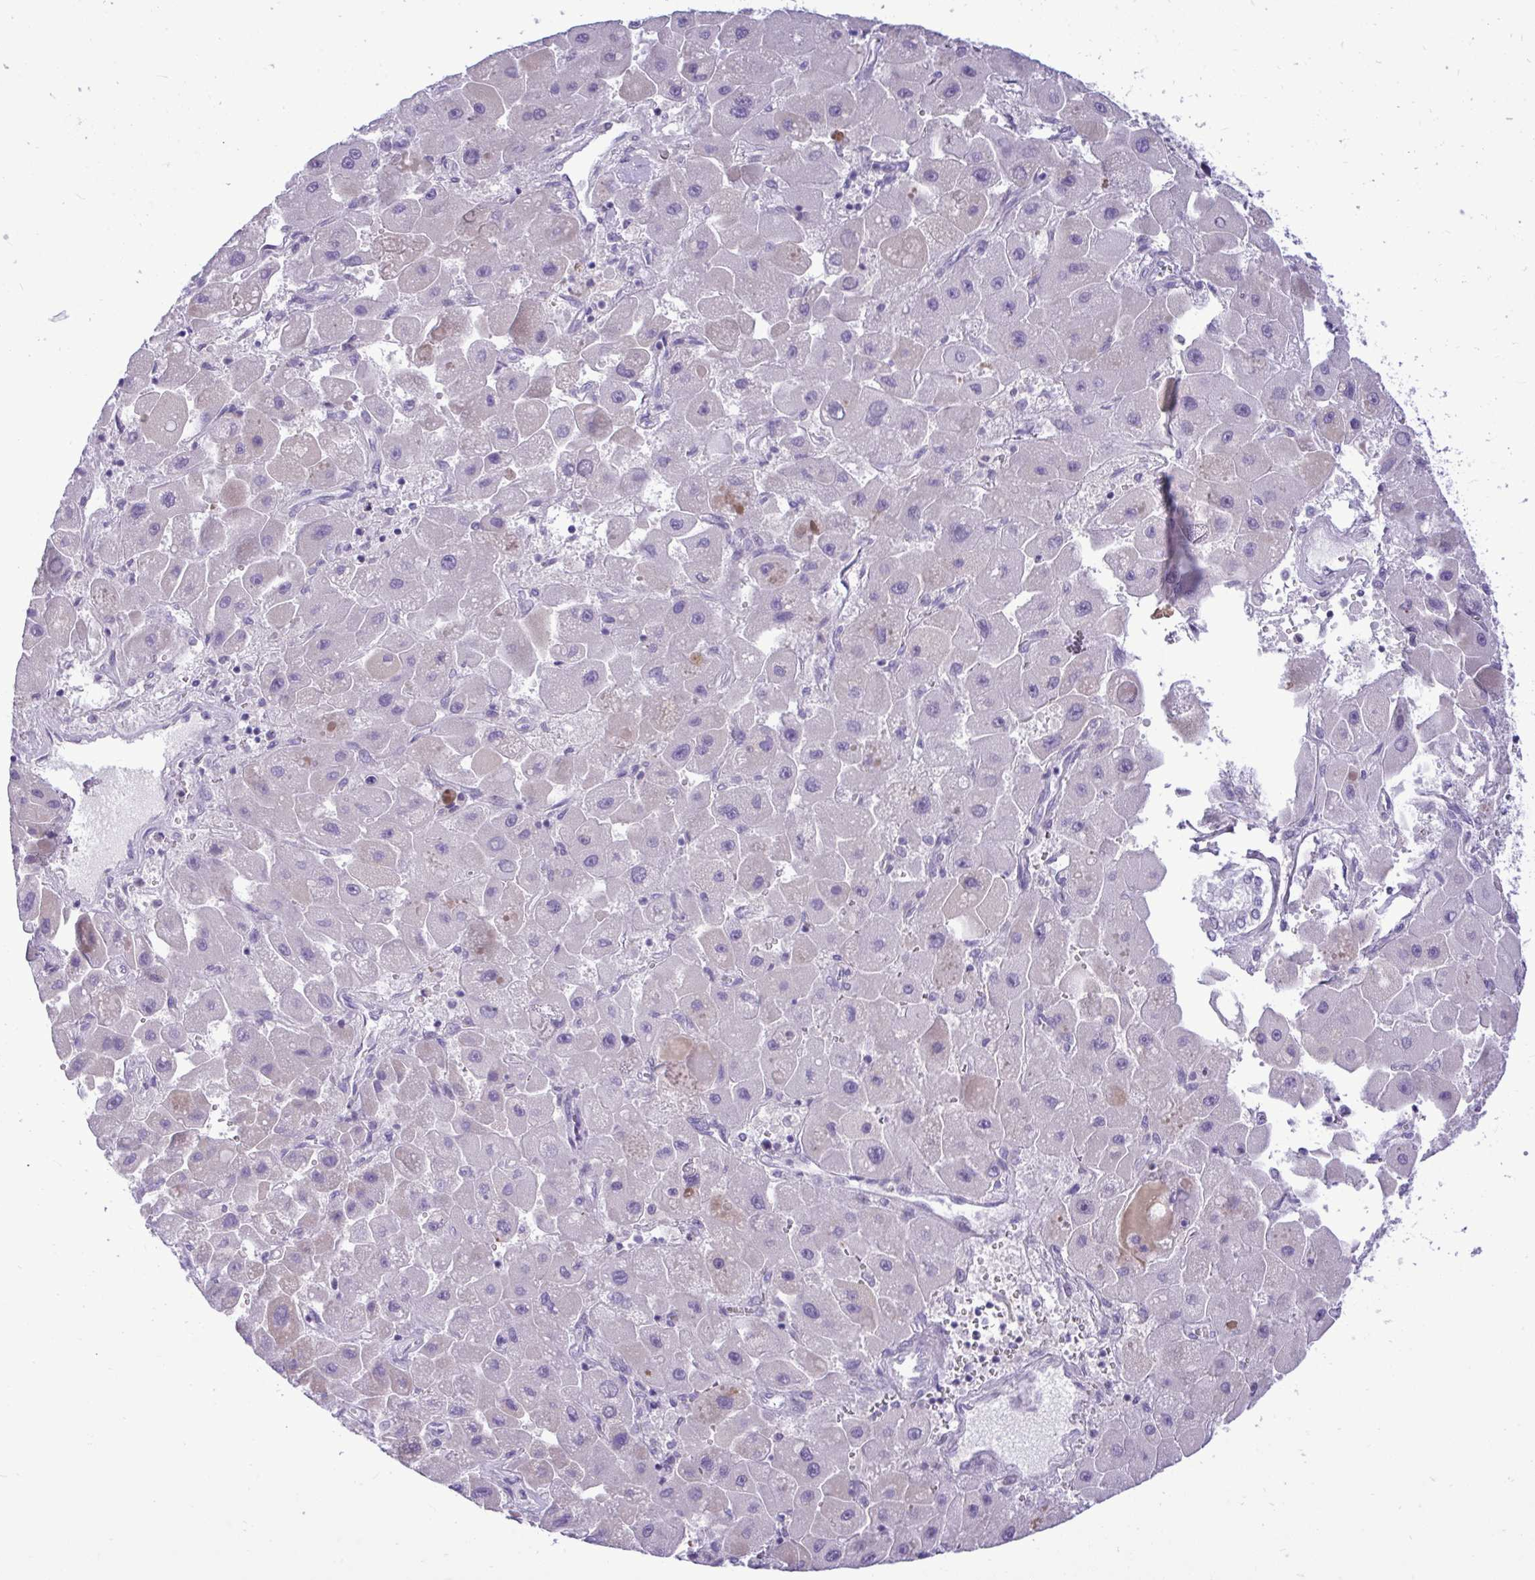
{"staining": {"intensity": "negative", "quantity": "none", "location": "none"}, "tissue": "liver cancer", "cell_type": "Tumor cells", "image_type": "cancer", "snomed": [{"axis": "morphology", "description": "Carcinoma, Hepatocellular, NOS"}, {"axis": "topography", "description": "Liver"}], "caption": "Immunohistochemistry (IHC) micrograph of human liver cancer (hepatocellular carcinoma) stained for a protein (brown), which shows no expression in tumor cells.", "gene": "SPAG1", "patient": {"sex": "male", "age": 24}}